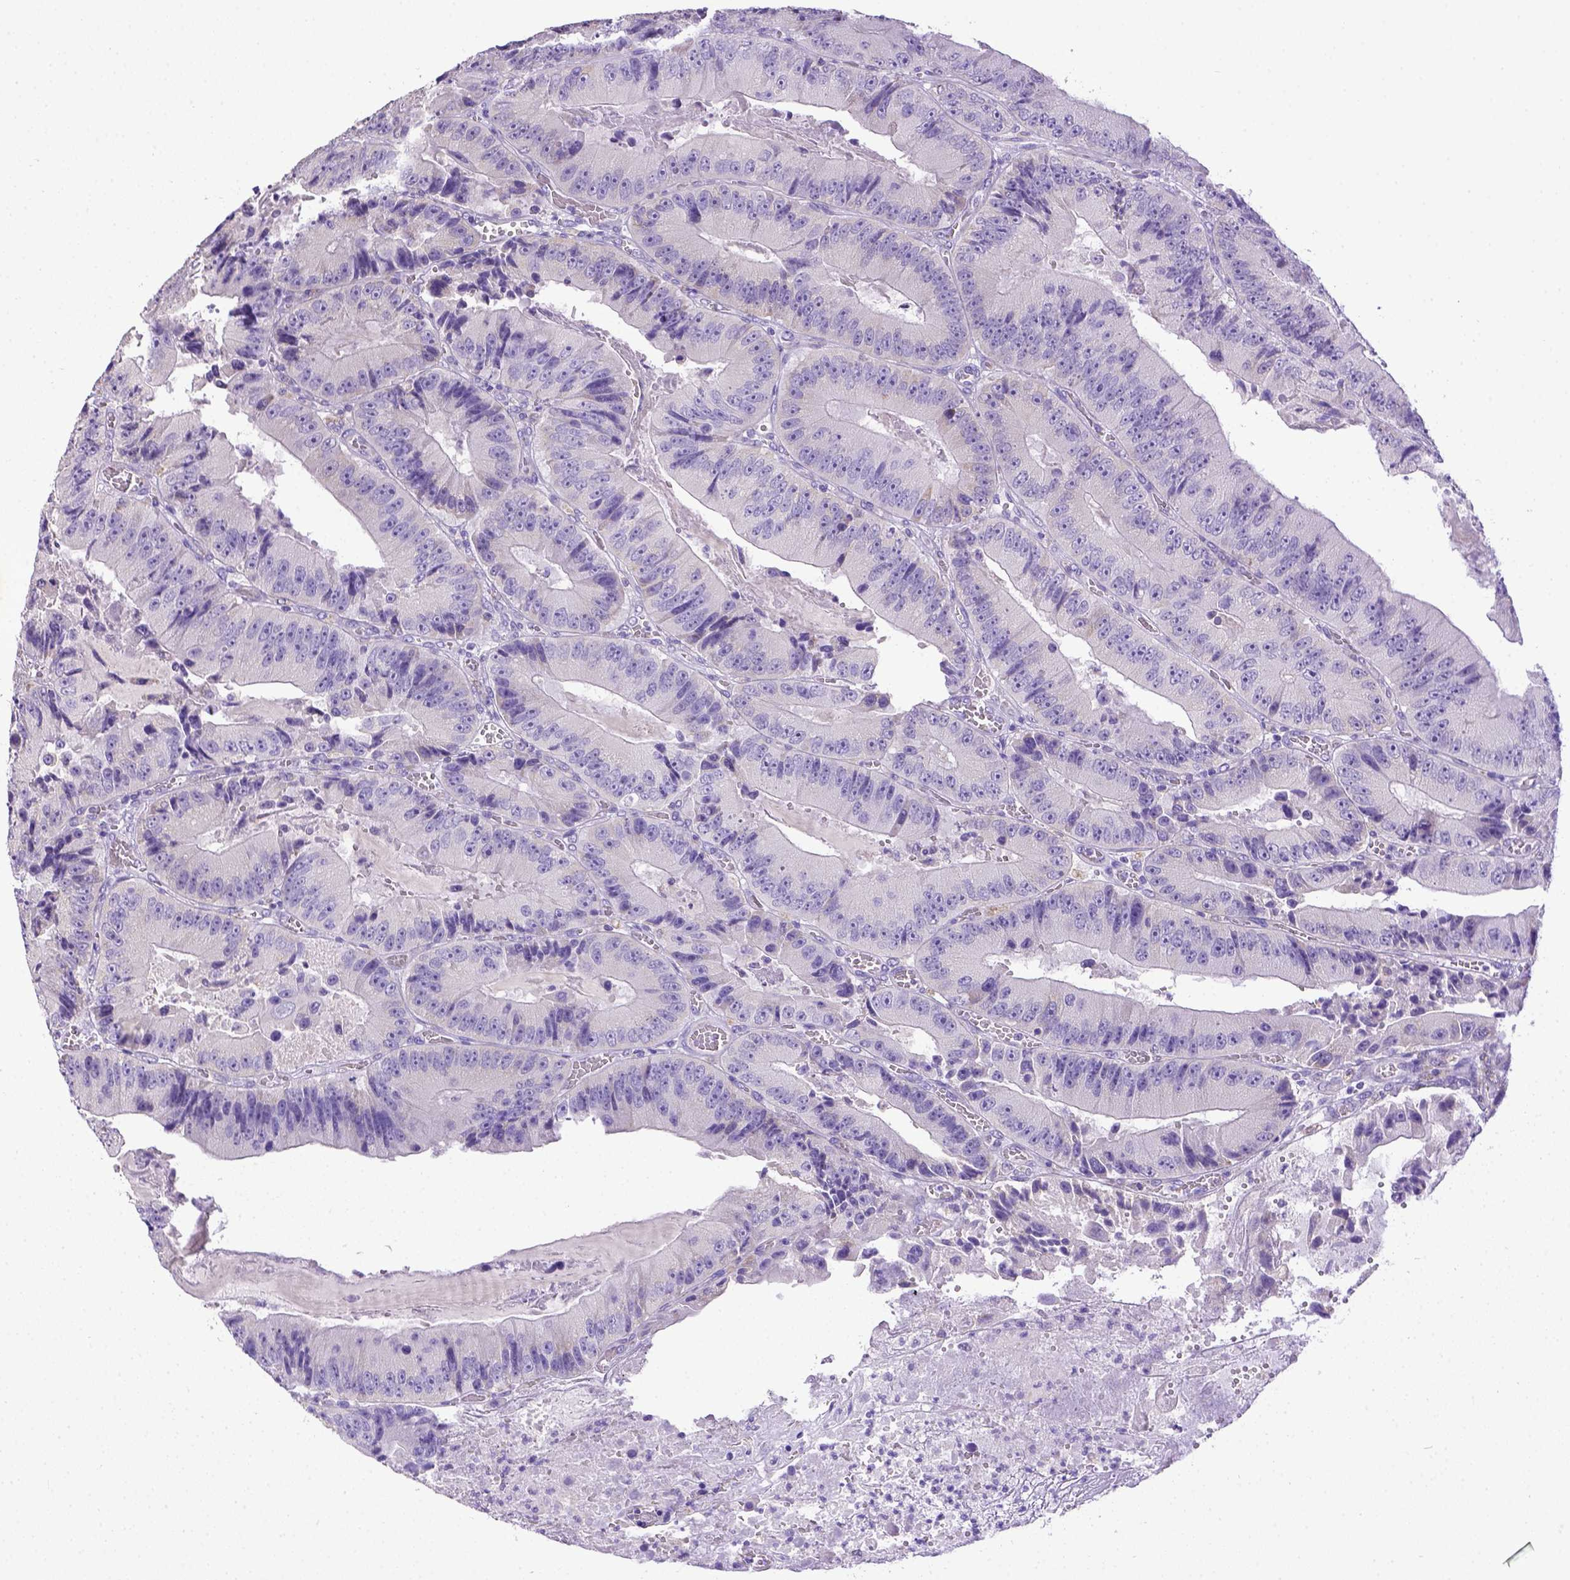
{"staining": {"intensity": "negative", "quantity": "none", "location": "none"}, "tissue": "colorectal cancer", "cell_type": "Tumor cells", "image_type": "cancer", "snomed": [{"axis": "morphology", "description": "Adenocarcinoma, NOS"}, {"axis": "topography", "description": "Colon"}], "caption": "The photomicrograph exhibits no significant expression in tumor cells of colorectal adenocarcinoma.", "gene": "SPEF1", "patient": {"sex": "female", "age": 86}}